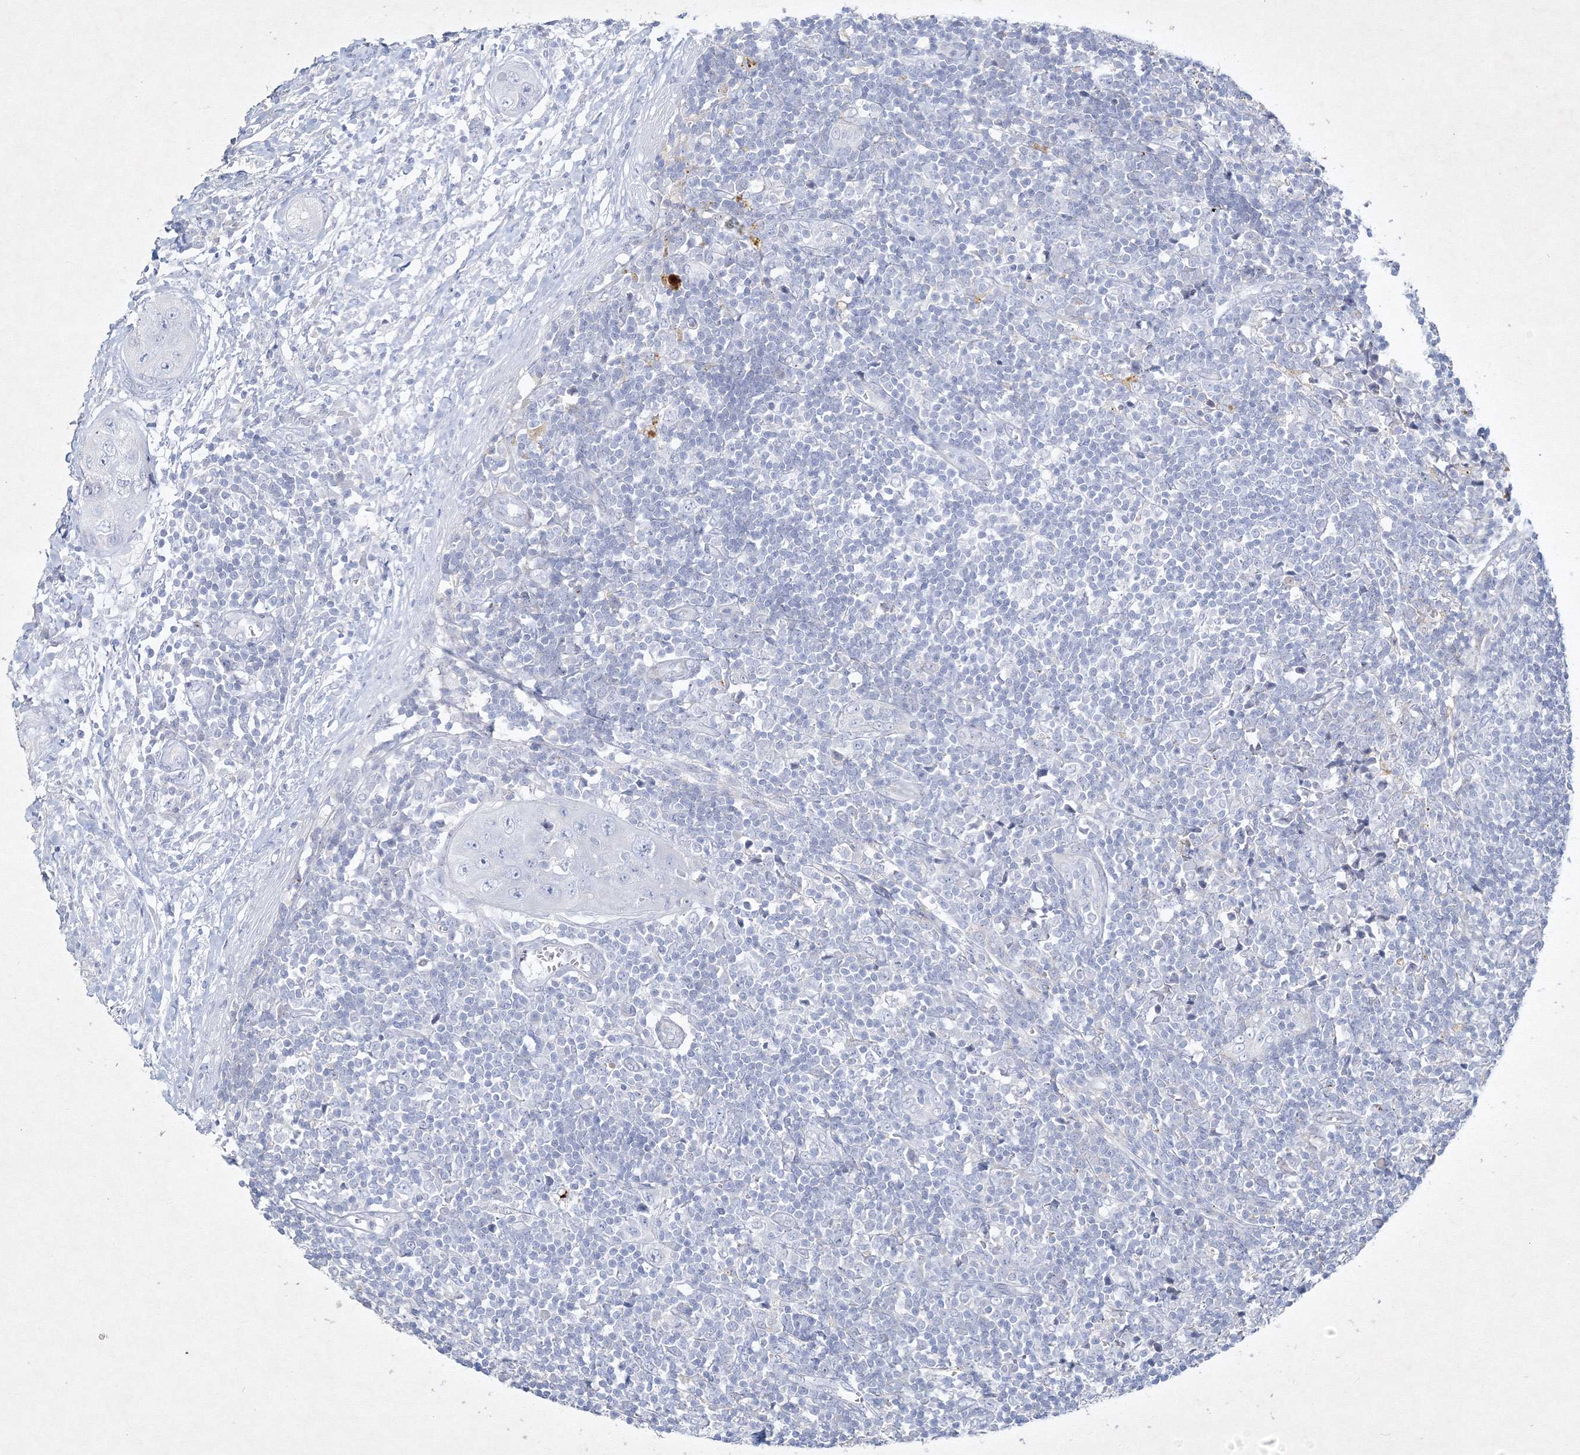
{"staining": {"intensity": "negative", "quantity": "none", "location": "none"}, "tissue": "lymph node", "cell_type": "Germinal center cells", "image_type": "normal", "snomed": [{"axis": "morphology", "description": "Normal tissue, NOS"}, {"axis": "morphology", "description": "Squamous cell carcinoma, metastatic, NOS"}, {"axis": "topography", "description": "Lymph node"}], "caption": "The micrograph demonstrates no staining of germinal center cells in benign lymph node. (DAB (3,3'-diaminobenzidine) immunohistochemistry visualized using brightfield microscopy, high magnification).", "gene": "CXXC4", "patient": {"sex": "male", "age": 73}}